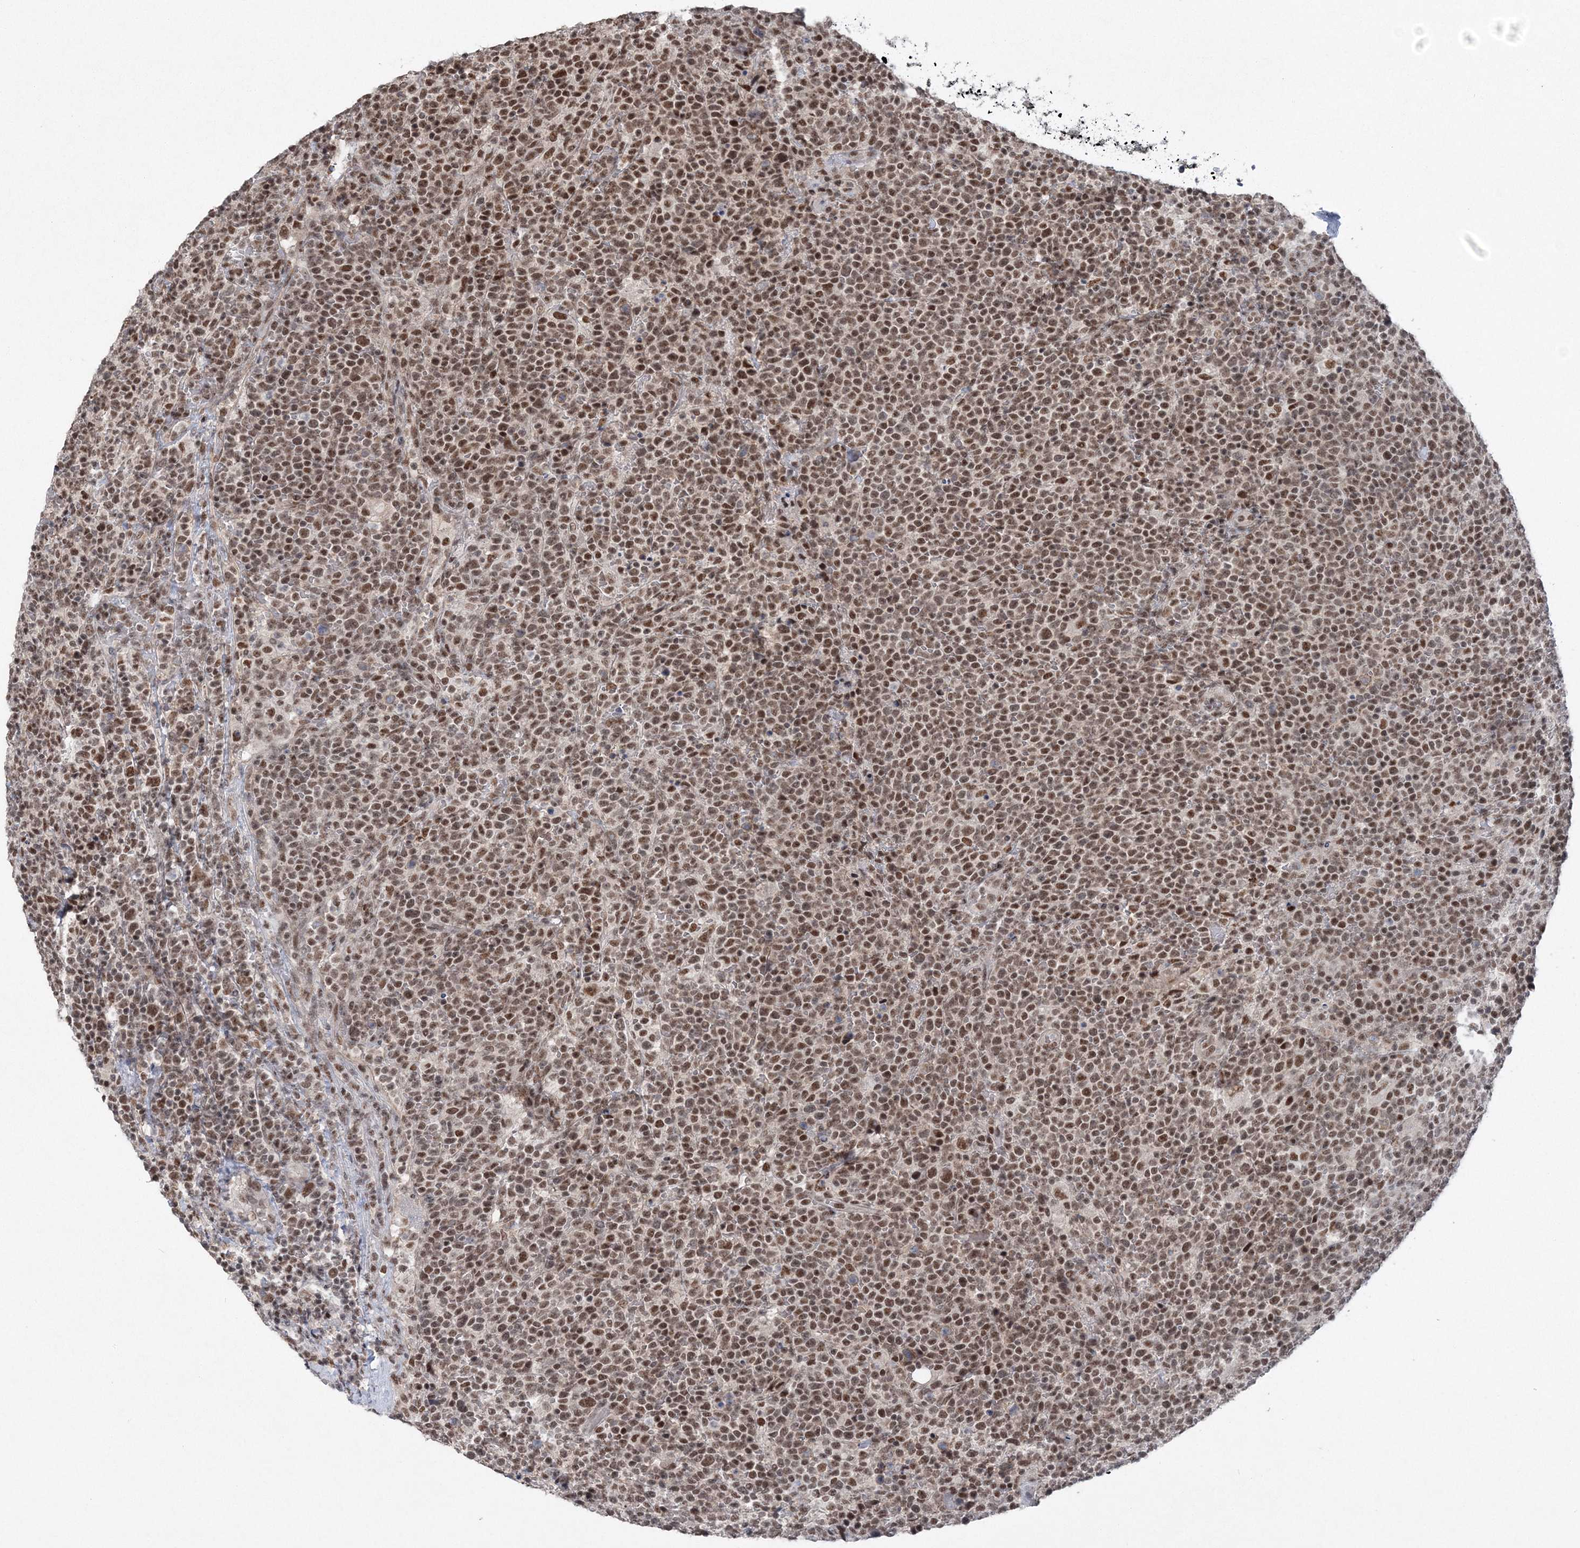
{"staining": {"intensity": "moderate", "quantity": ">75%", "location": "nuclear"}, "tissue": "lymphoma", "cell_type": "Tumor cells", "image_type": "cancer", "snomed": [{"axis": "morphology", "description": "Malignant lymphoma, non-Hodgkin's type, High grade"}, {"axis": "topography", "description": "Lymph node"}], "caption": "Lymphoma stained with a protein marker shows moderate staining in tumor cells.", "gene": "PDS5A", "patient": {"sex": "male", "age": 61}}